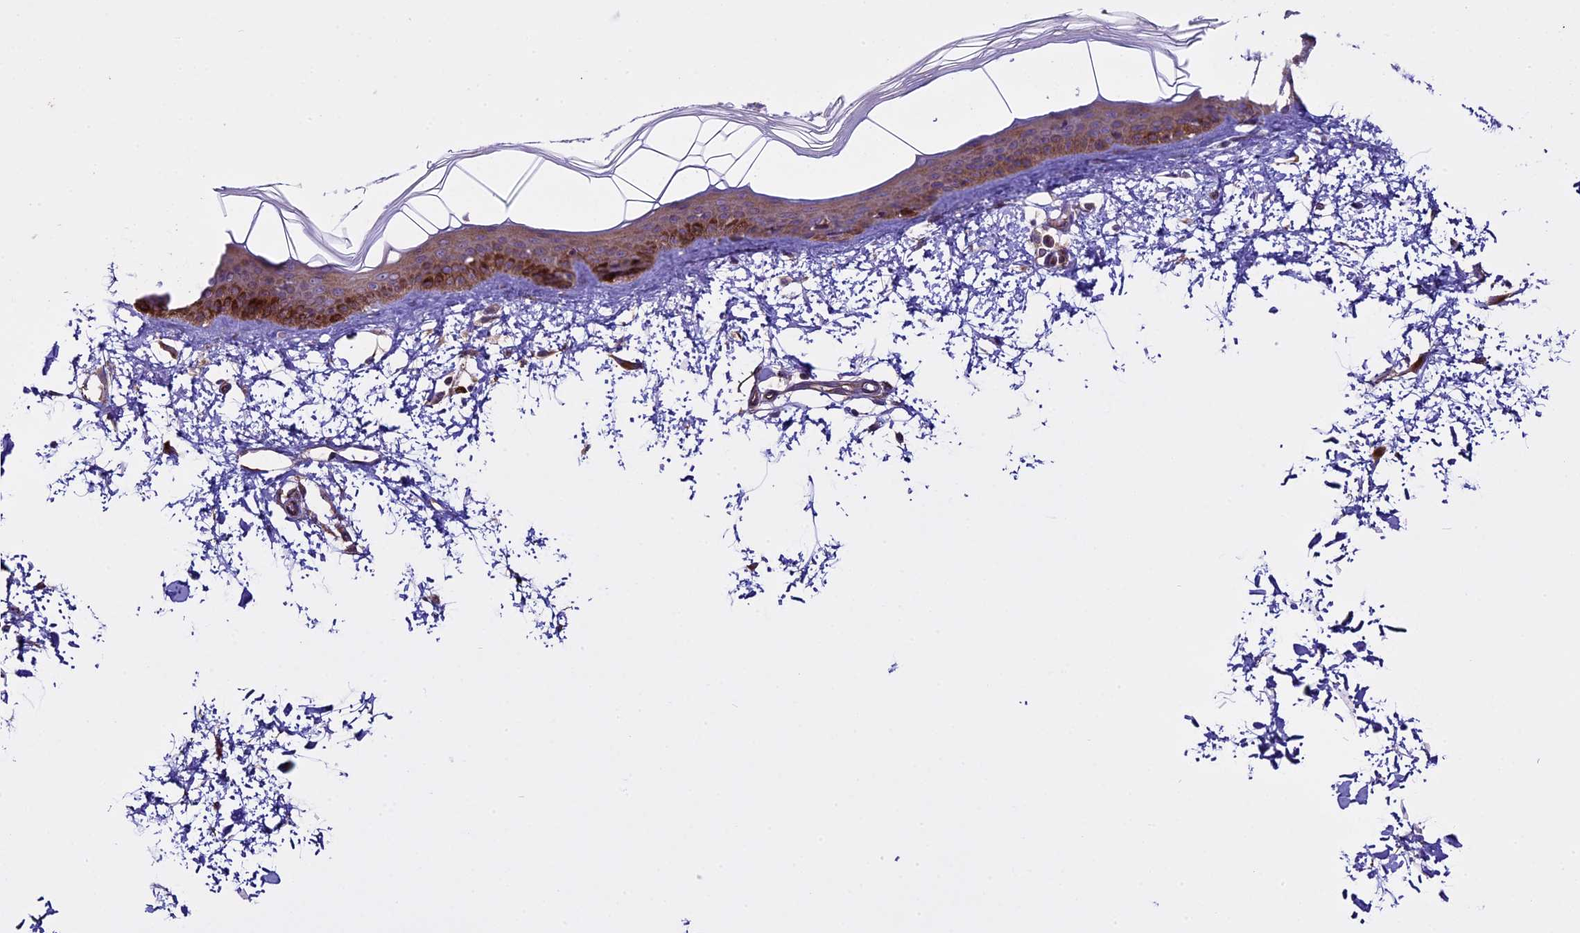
{"staining": {"intensity": "moderate", "quantity": ">75%", "location": "cytoplasmic/membranous"}, "tissue": "skin", "cell_type": "Fibroblasts", "image_type": "normal", "snomed": [{"axis": "morphology", "description": "Normal tissue, NOS"}, {"axis": "topography", "description": "Skin"}], "caption": "Protein expression analysis of unremarkable human skin reveals moderate cytoplasmic/membranous staining in about >75% of fibroblasts. (DAB (3,3'-diaminobenzidine) IHC with brightfield microscopy, high magnification).", "gene": "SPIRE1", "patient": {"sex": "female", "age": 58}}